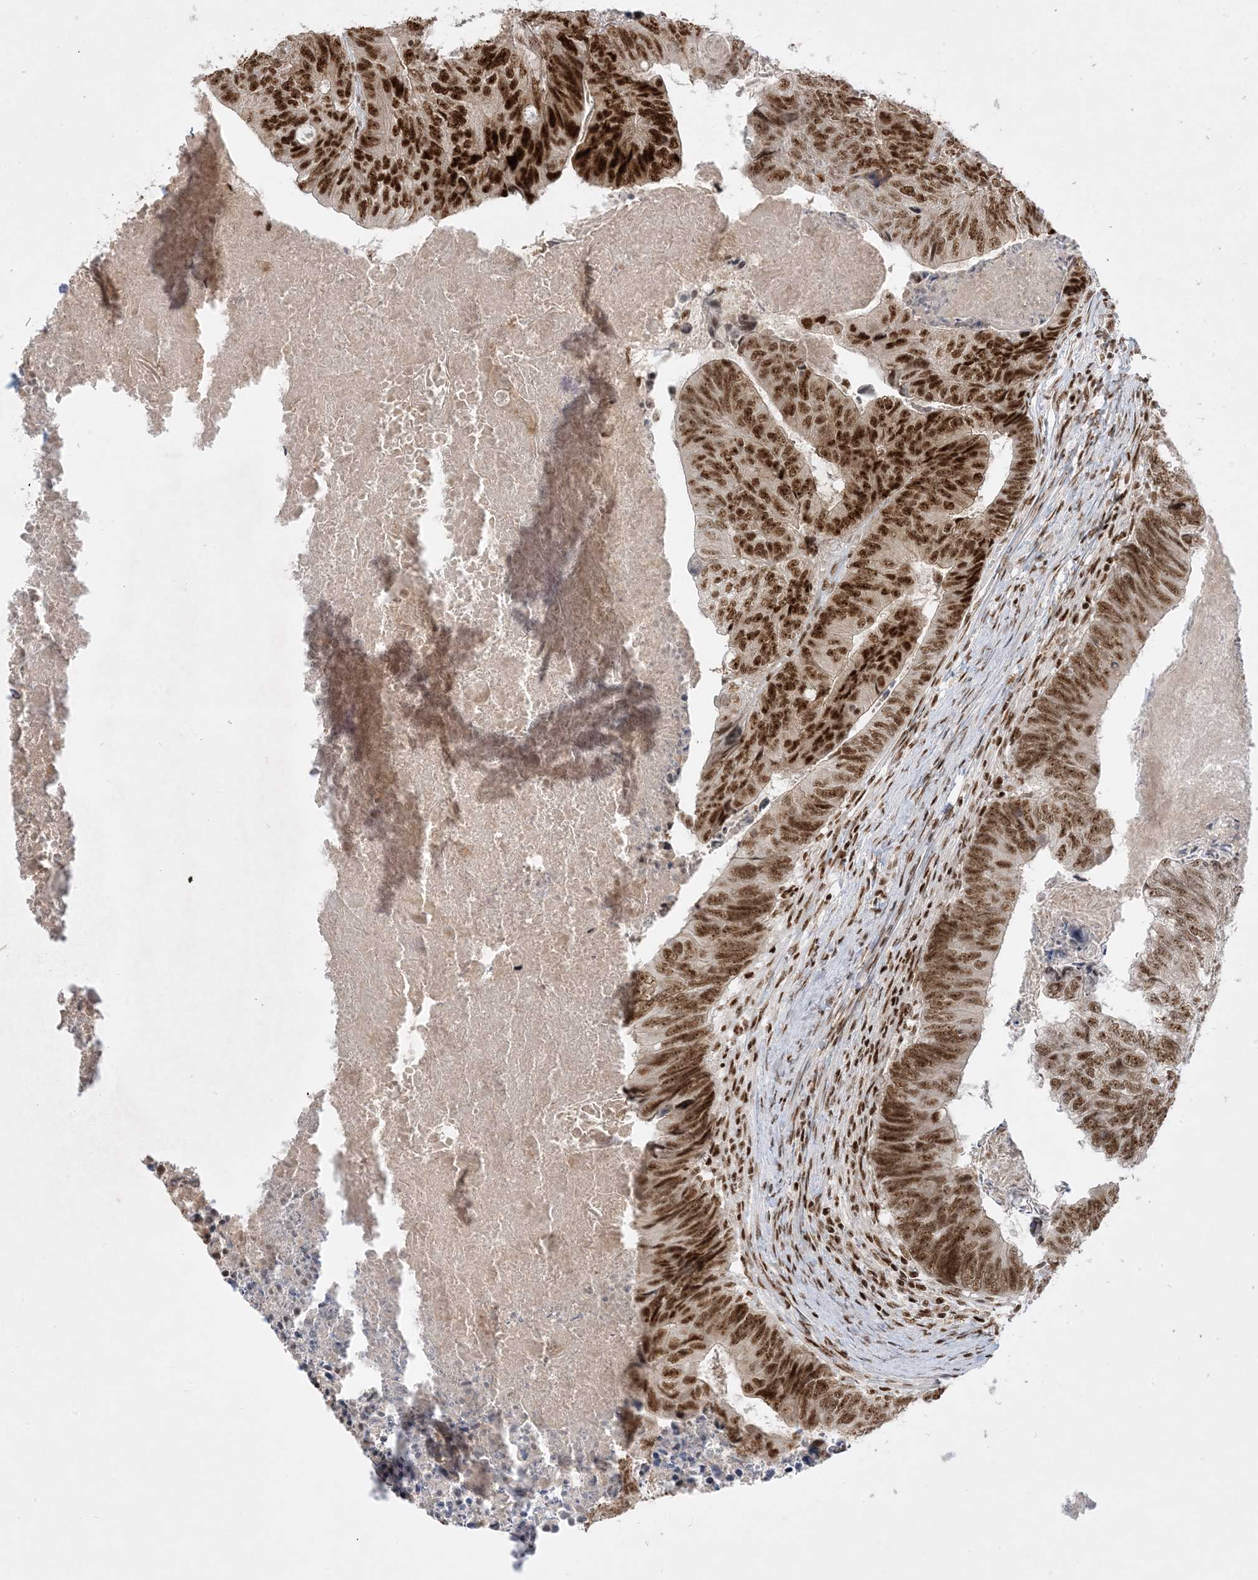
{"staining": {"intensity": "strong", "quantity": ">75%", "location": "nuclear"}, "tissue": "colorectal cancer", "cell_type": "Tumor cells", "image_type": "cancer", "snomed": [{"axis": "morphology", "description": "Adenocarcinoma, NOS"}, {"axis": "topography", "description": "Colon"}], "caption": "This image shows adenocarcinoma (colorectal) stained with IHC to label a protein in brown. The nuclear of tumor cells show strong positivity for the protein. Nuclei are counter-stained blue.", "gene": "PPIL2", "patient": {"sex": "female", "age": 67}}